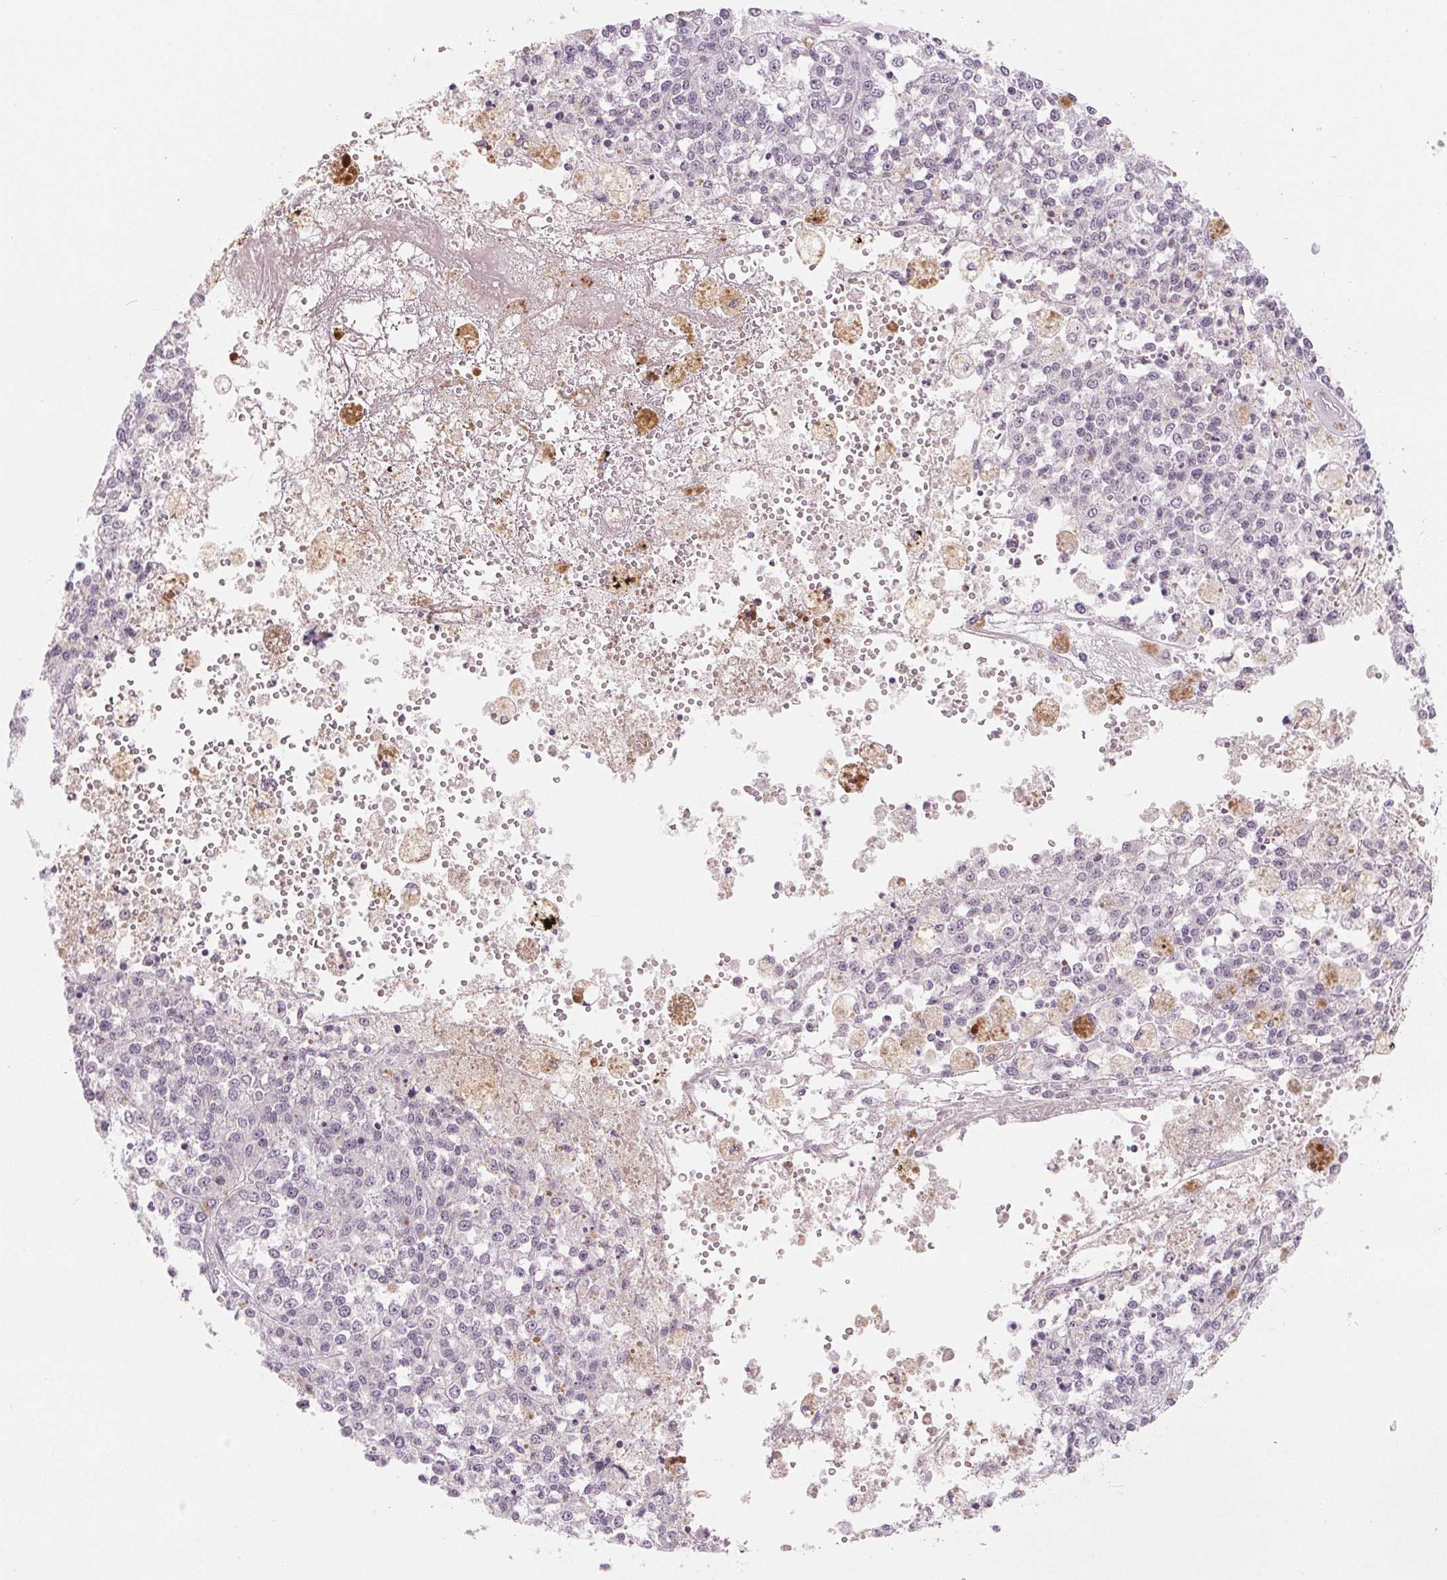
{"staining": {"intensity": "negative", "quantity": "none", "location": "none"}, "tissue": "melanoma", "cell_type": "Tumor cells", "image_type": "cancer", "snomed": [{"axis": "morphology", "description": "Malignant melanoma, Metastatic site"}, {"axis": "topography", "description": "Lymph node"}], "caption": "An immunohistochemistry (IHC) micrograph of malignant melanoma (metastatic site) is shown. There is no staining in tumor cells of malignant melanoma (metastatic site).", "gene": "CFC1", "patient": {"sex": "female", "age": 64}}